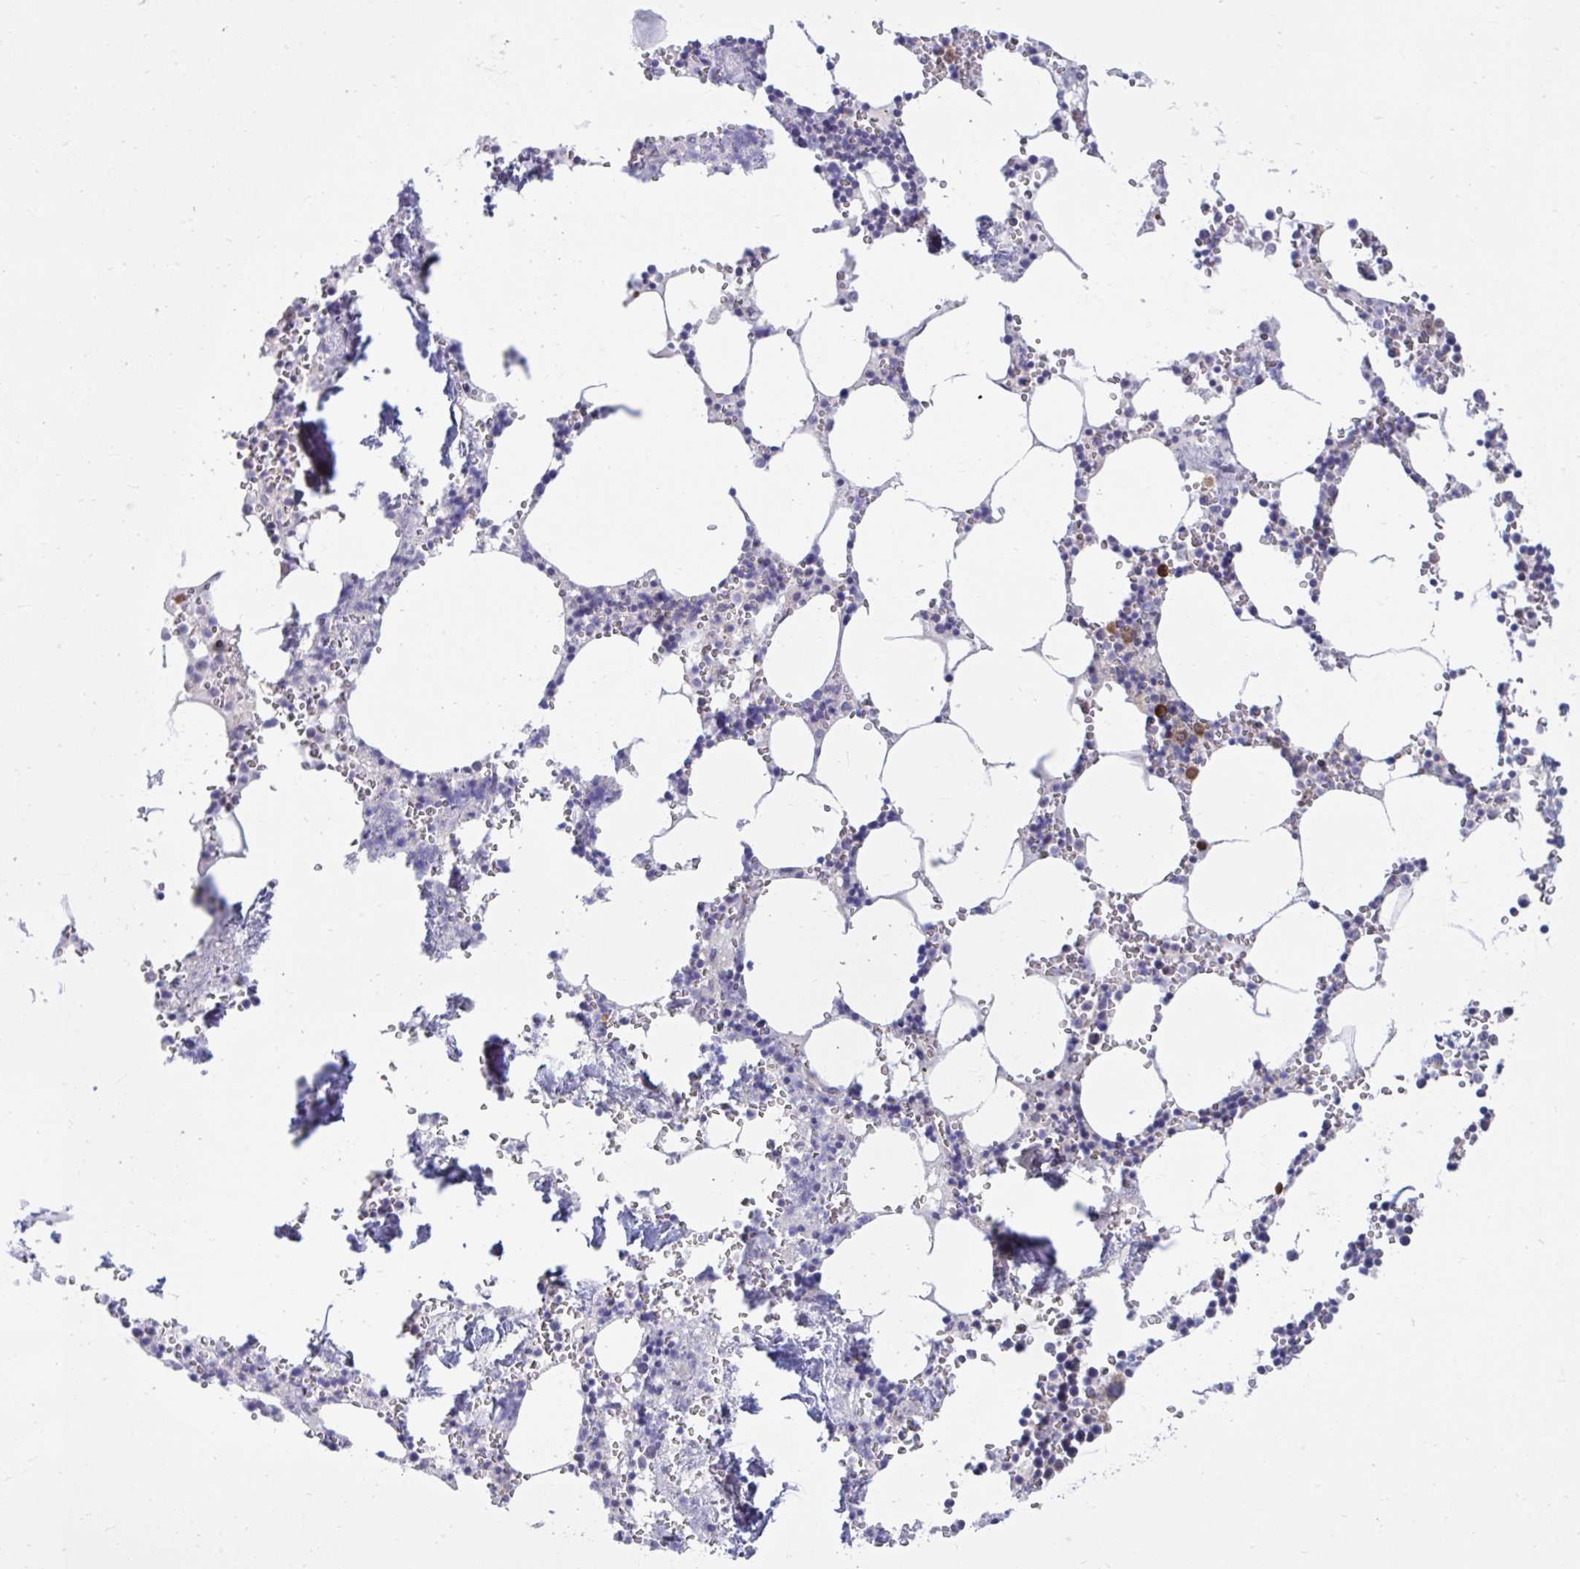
{"staining": {"intensity": "moderate", "quantity": "<25%", "location": "cytoplasmic/membranous"}, "tissue": "bone marrow", "cell_type": "Hematopoietic cells", "image_type": "normal", "snomed": [{"axis": "morphology", "description": "Normal tissue, NOS"}, {"axis": "topography", "description": "Bone marrow"}], "caption": "Protein expression analysis of unremarkable bone marrow displays moderate cytoplasmic/membranous expression in about <25% of hematopoietic cells. Using DAB (3,3'-diaminobenzidine) (brown) and hematoxylin (blue) stains, captured at high magnification using brightfield microscopy.", "gene": "SELENON", "patient": {"sex": "male", "age": 54}}